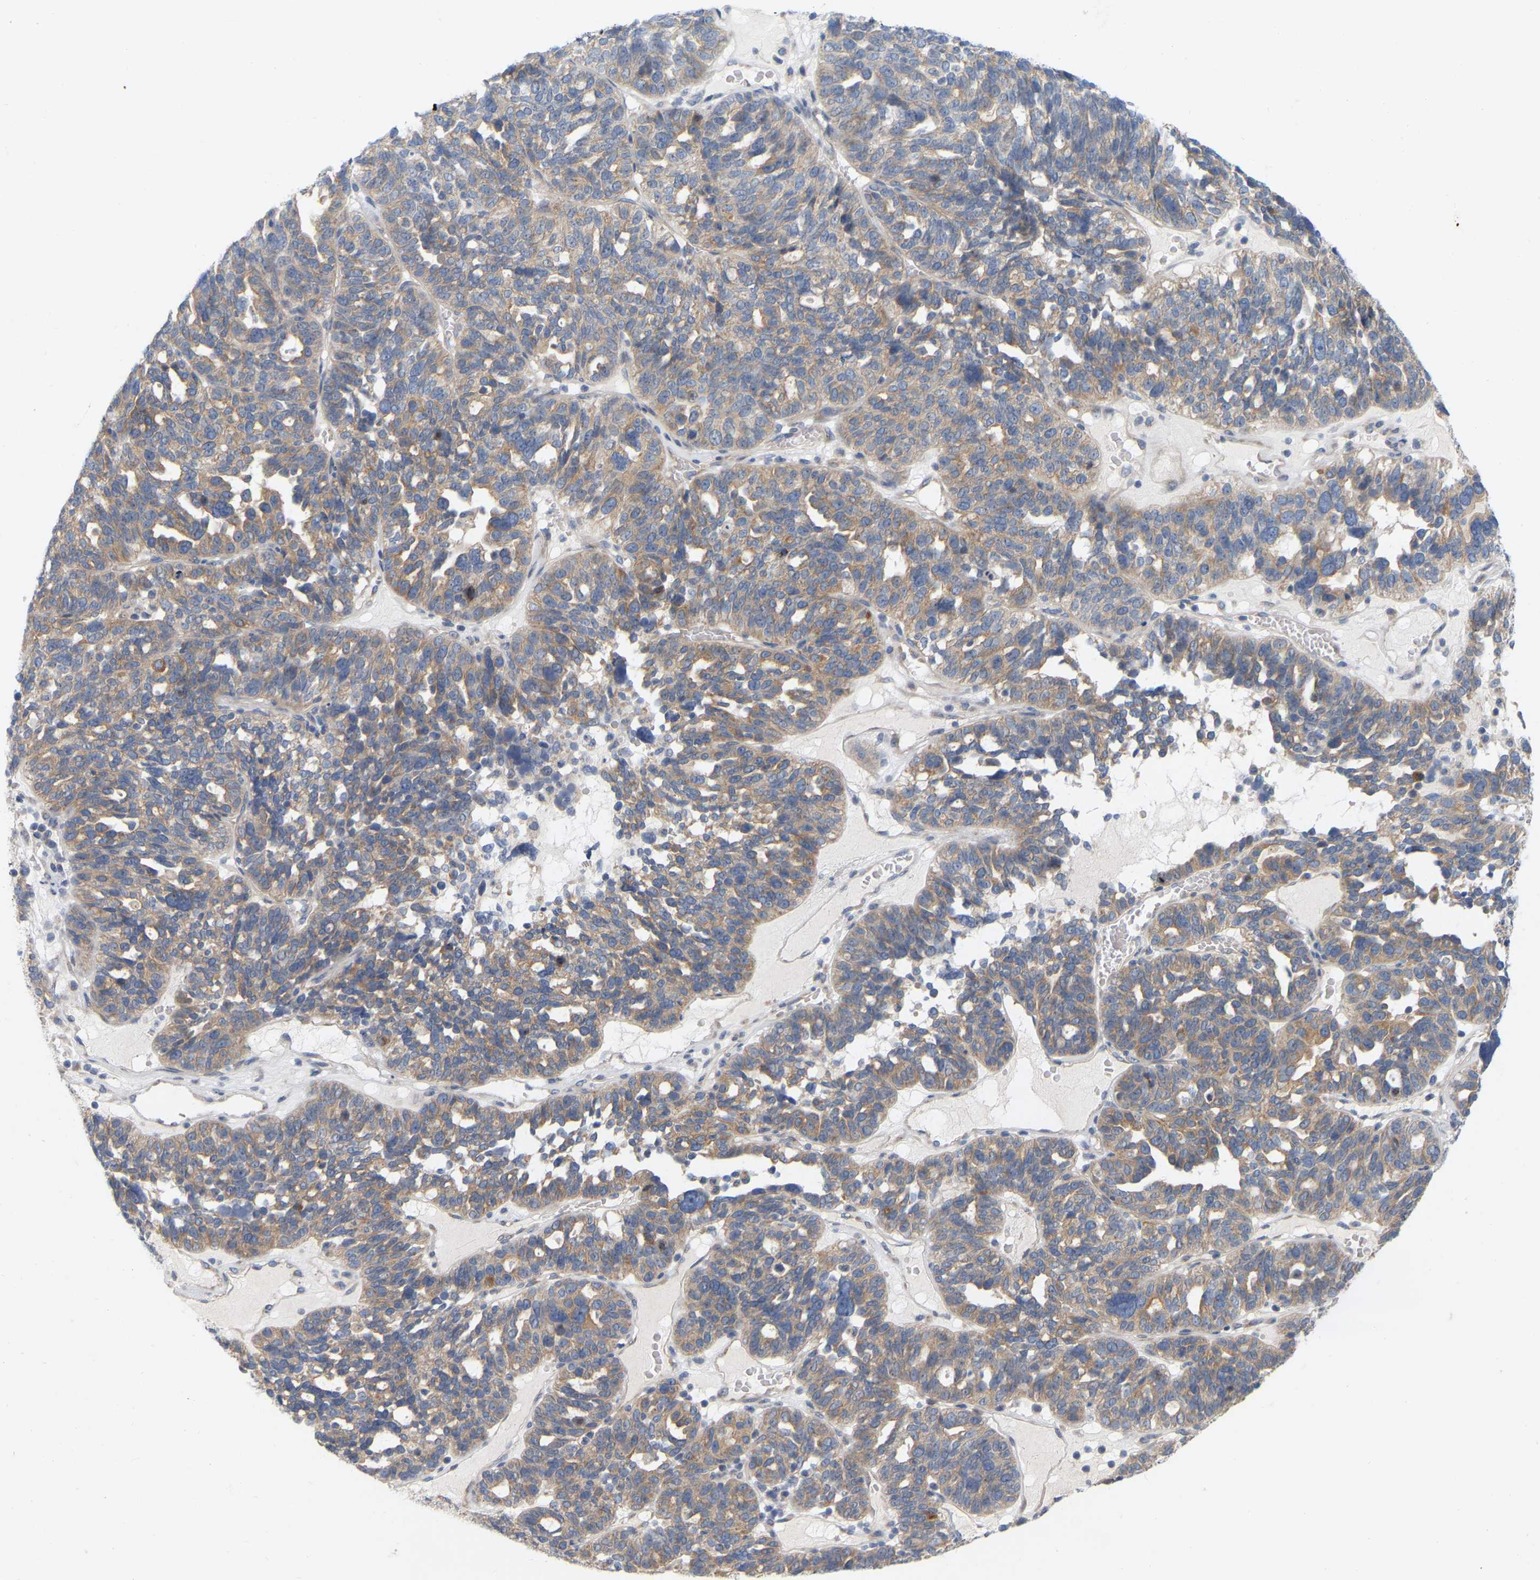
{"staining": {"intensity": "moderate", "quantity": ">75%", "location": "cytoplasmic/membranous"}, "tissue": "ovarian cancer", "cell_type": "Tumor cells", "image_type": "cancer", "snomed": [{"axis": "morphology", "description": "Cystadenocarcinoma, serous, NOS"}, {"axis": "topography", "description": "Ovary"}], "caption": "Protein positivity by IHC demonstrates moderate cytoplasmic/membranous expression in about >75% of tumor cells in ovarian cancer (serous cystadenocarcinoma).", "gene": "MINDY4", "patient": {"sex": "female", "age": 59}}